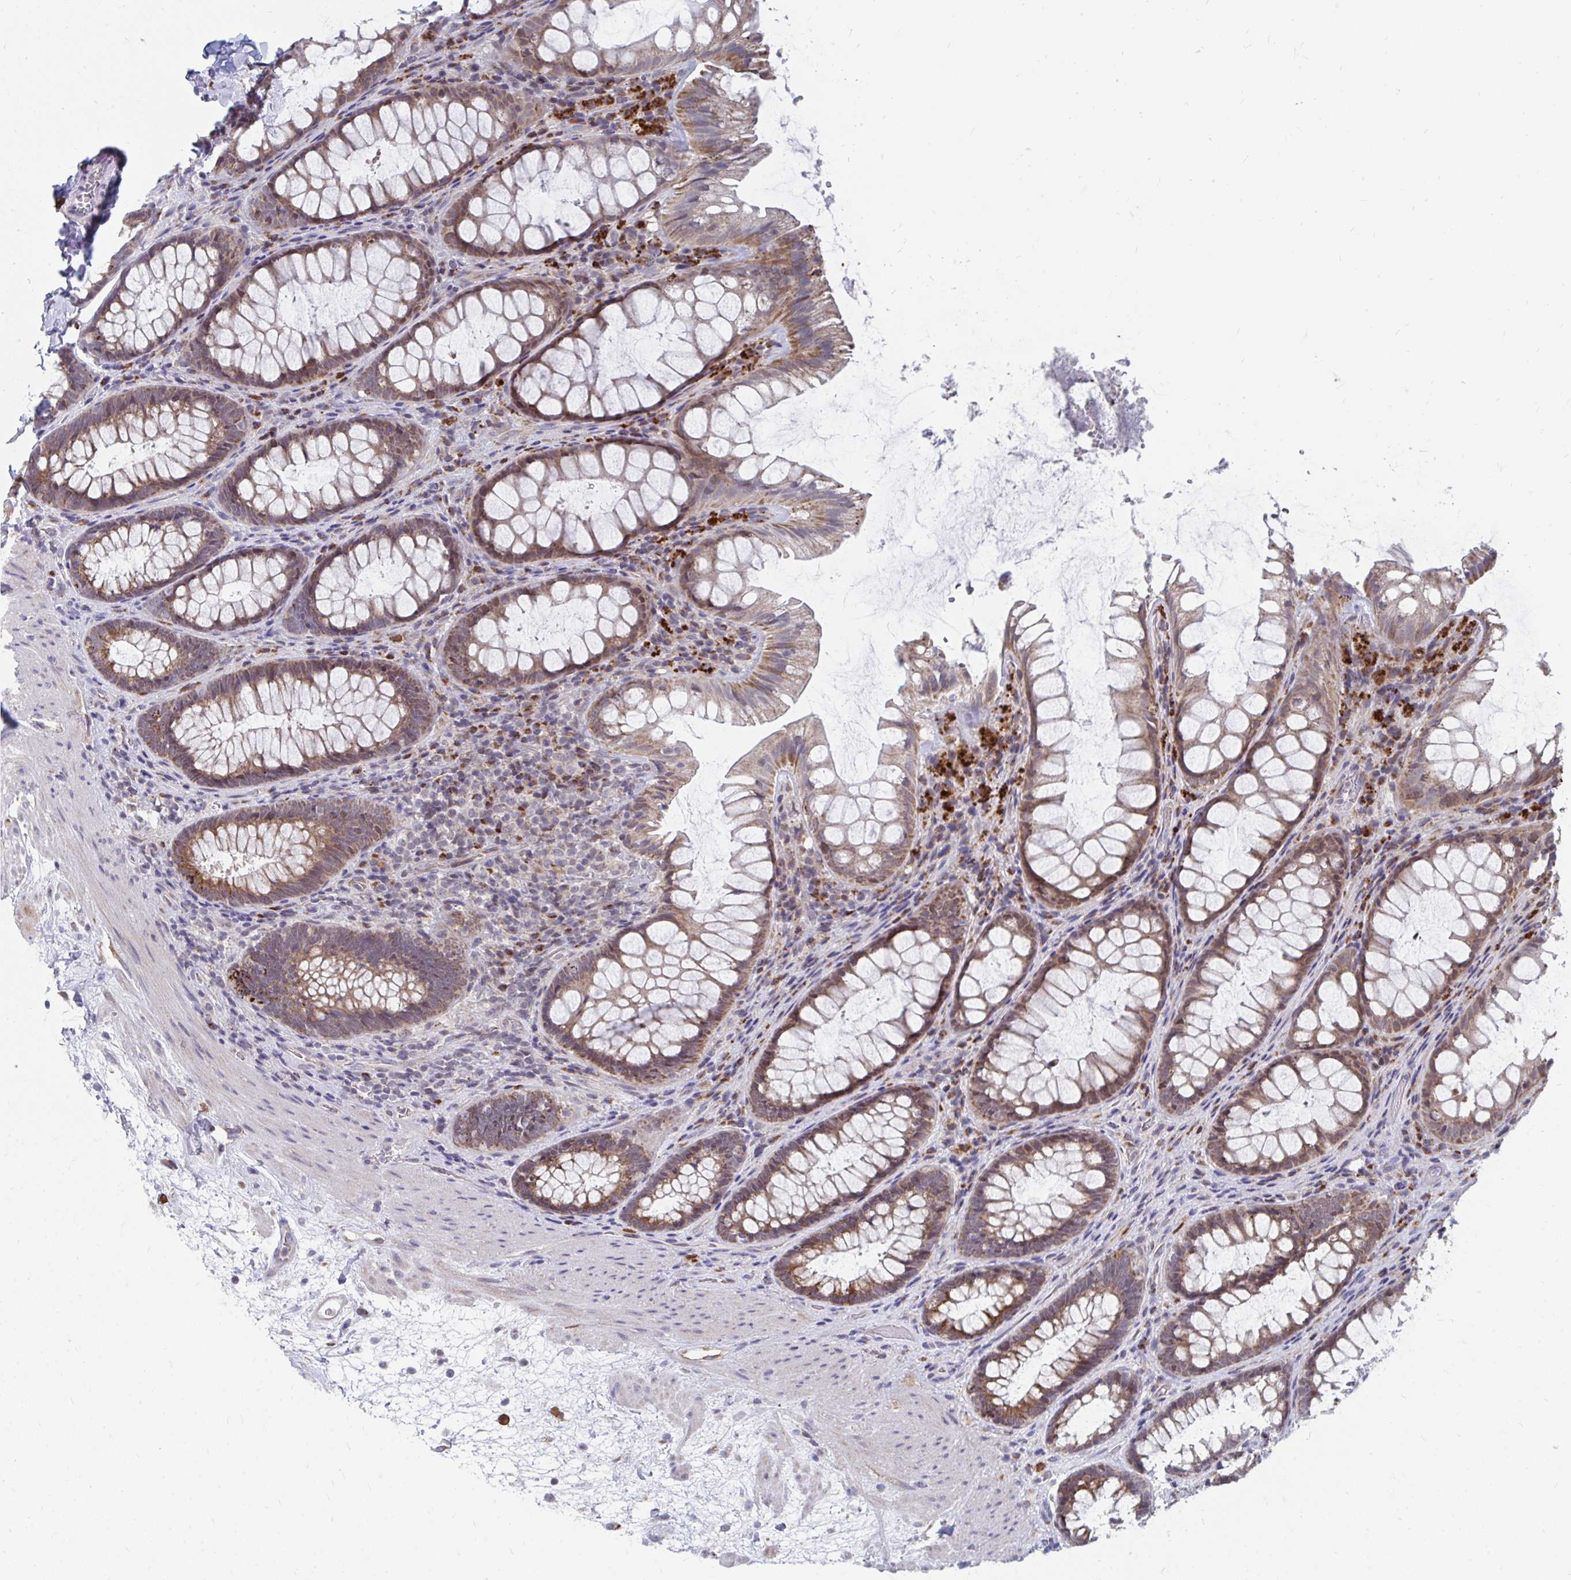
{"staining": {"intensity": "moderate", "quantity": ">75%", "location": "cytoplasmic/membranous"}, "tissue": "rectum", "cell_type": "Glandular cells", "image_type": "normal", "snomed": [{"axis": "morphology", "description": "Normal tissue, NOS"}, {"axis": "topography", "description": "Rectum"}], "caption": "A micrograph showing moderate cytoplasmic/membranous positivity in about >75% of glandular cells in unremarkable rectum, as visualized by brown immunohistochemical staining.", "gene": "PABIR3", "patient": {"sex": "male", "age": 72}}